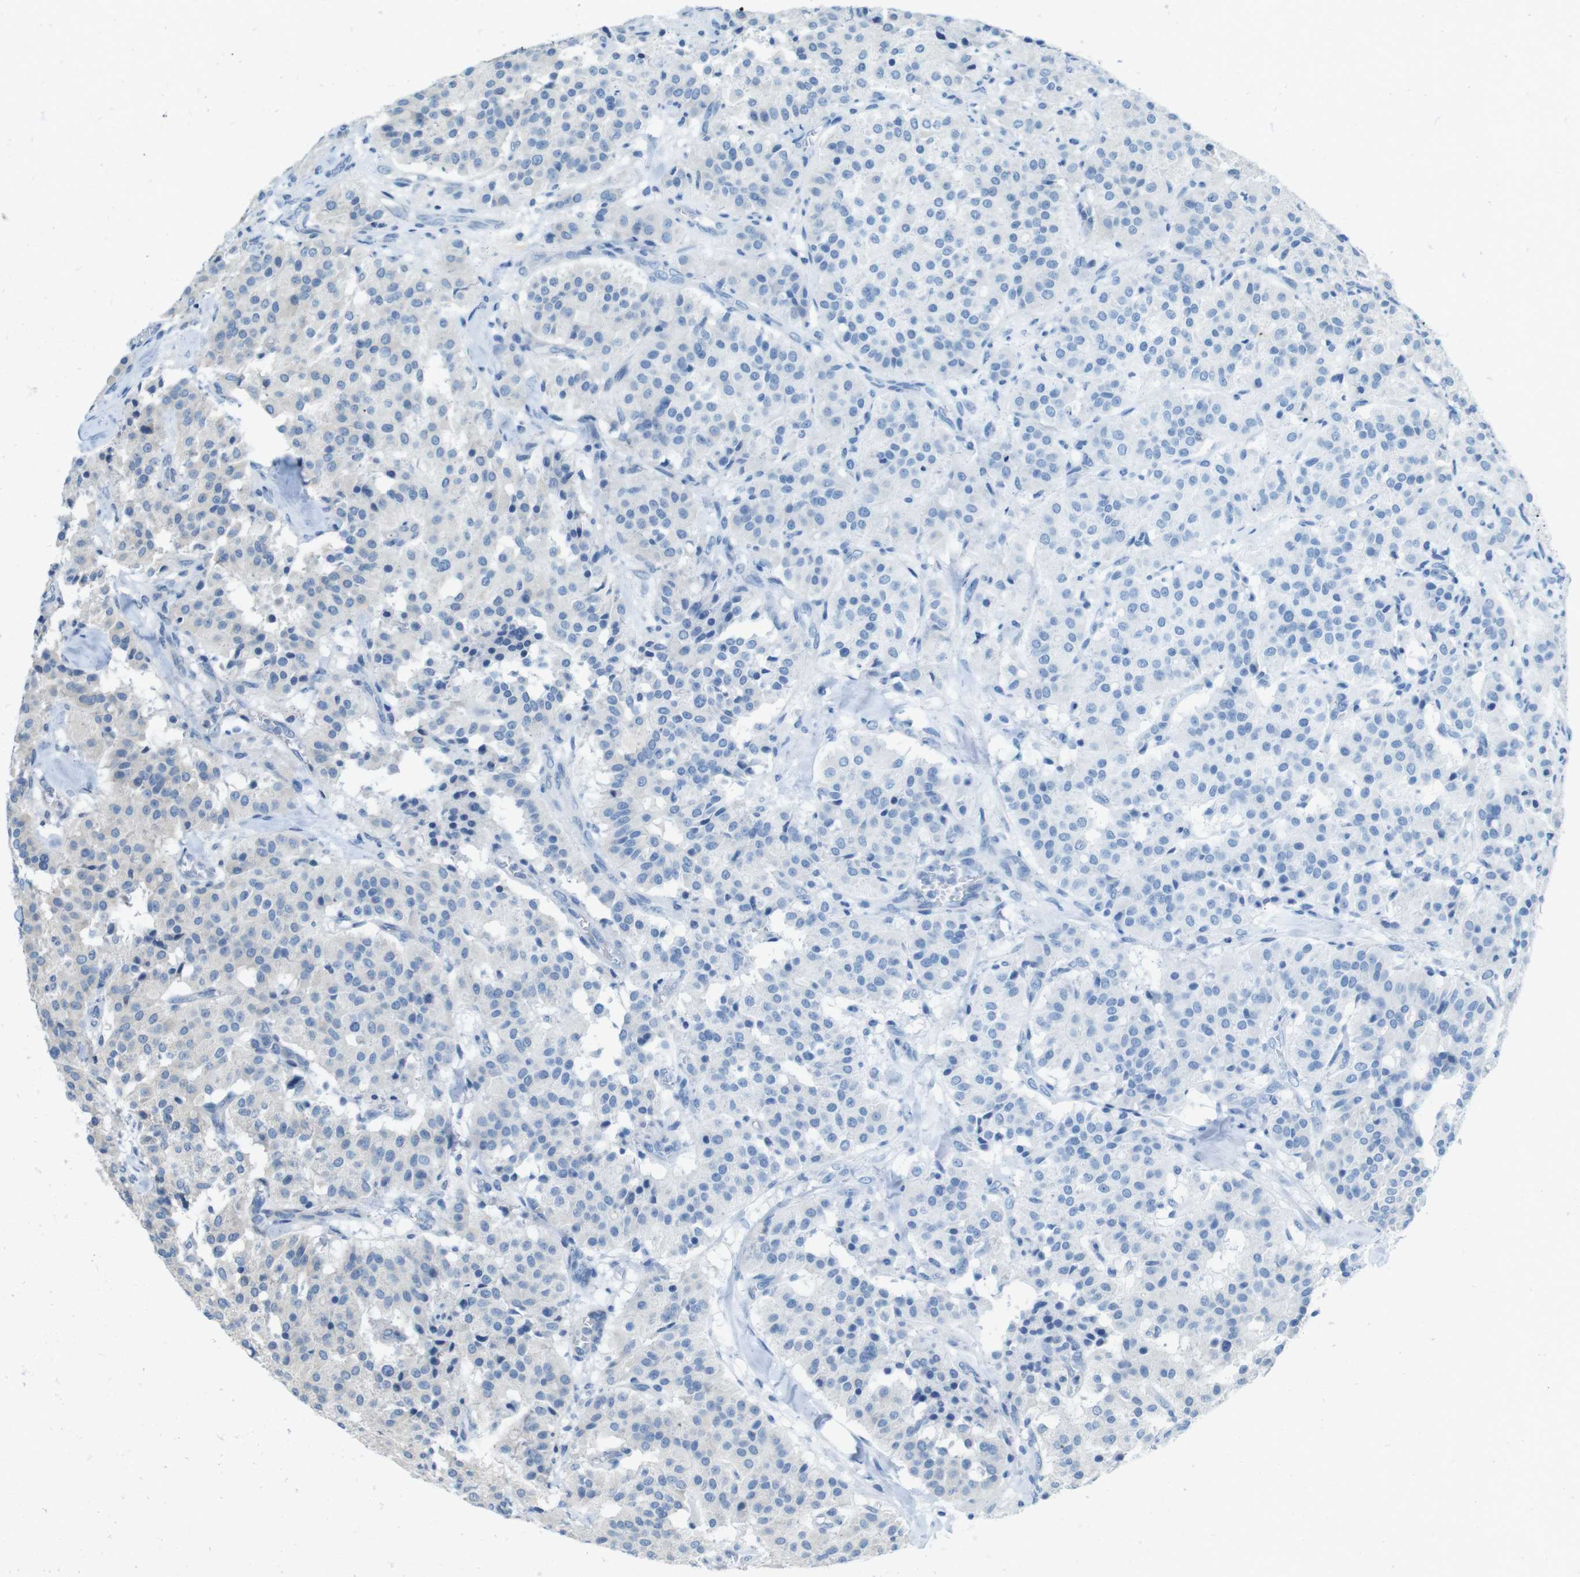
{"staining": {"intensity": "negative", "quantity": "none", "location": "none"}, "tissue": "carcinoid", "cell_type": "Tumor cells", "image_type": "cancer", "snomed": [{"axis": "morphology", "description": "Carcinoid, malignant, NOS"}, {"axis": "topography", "description": "Lung"}], "caption": "This image is of carcinoid (malignant) stained with IHC to label a protein in brown with the nuclei are counter-stained blue. There is no expression in tumor cells.", "gene": "SKI", "patient": {"sex": "male", "age": 30}}